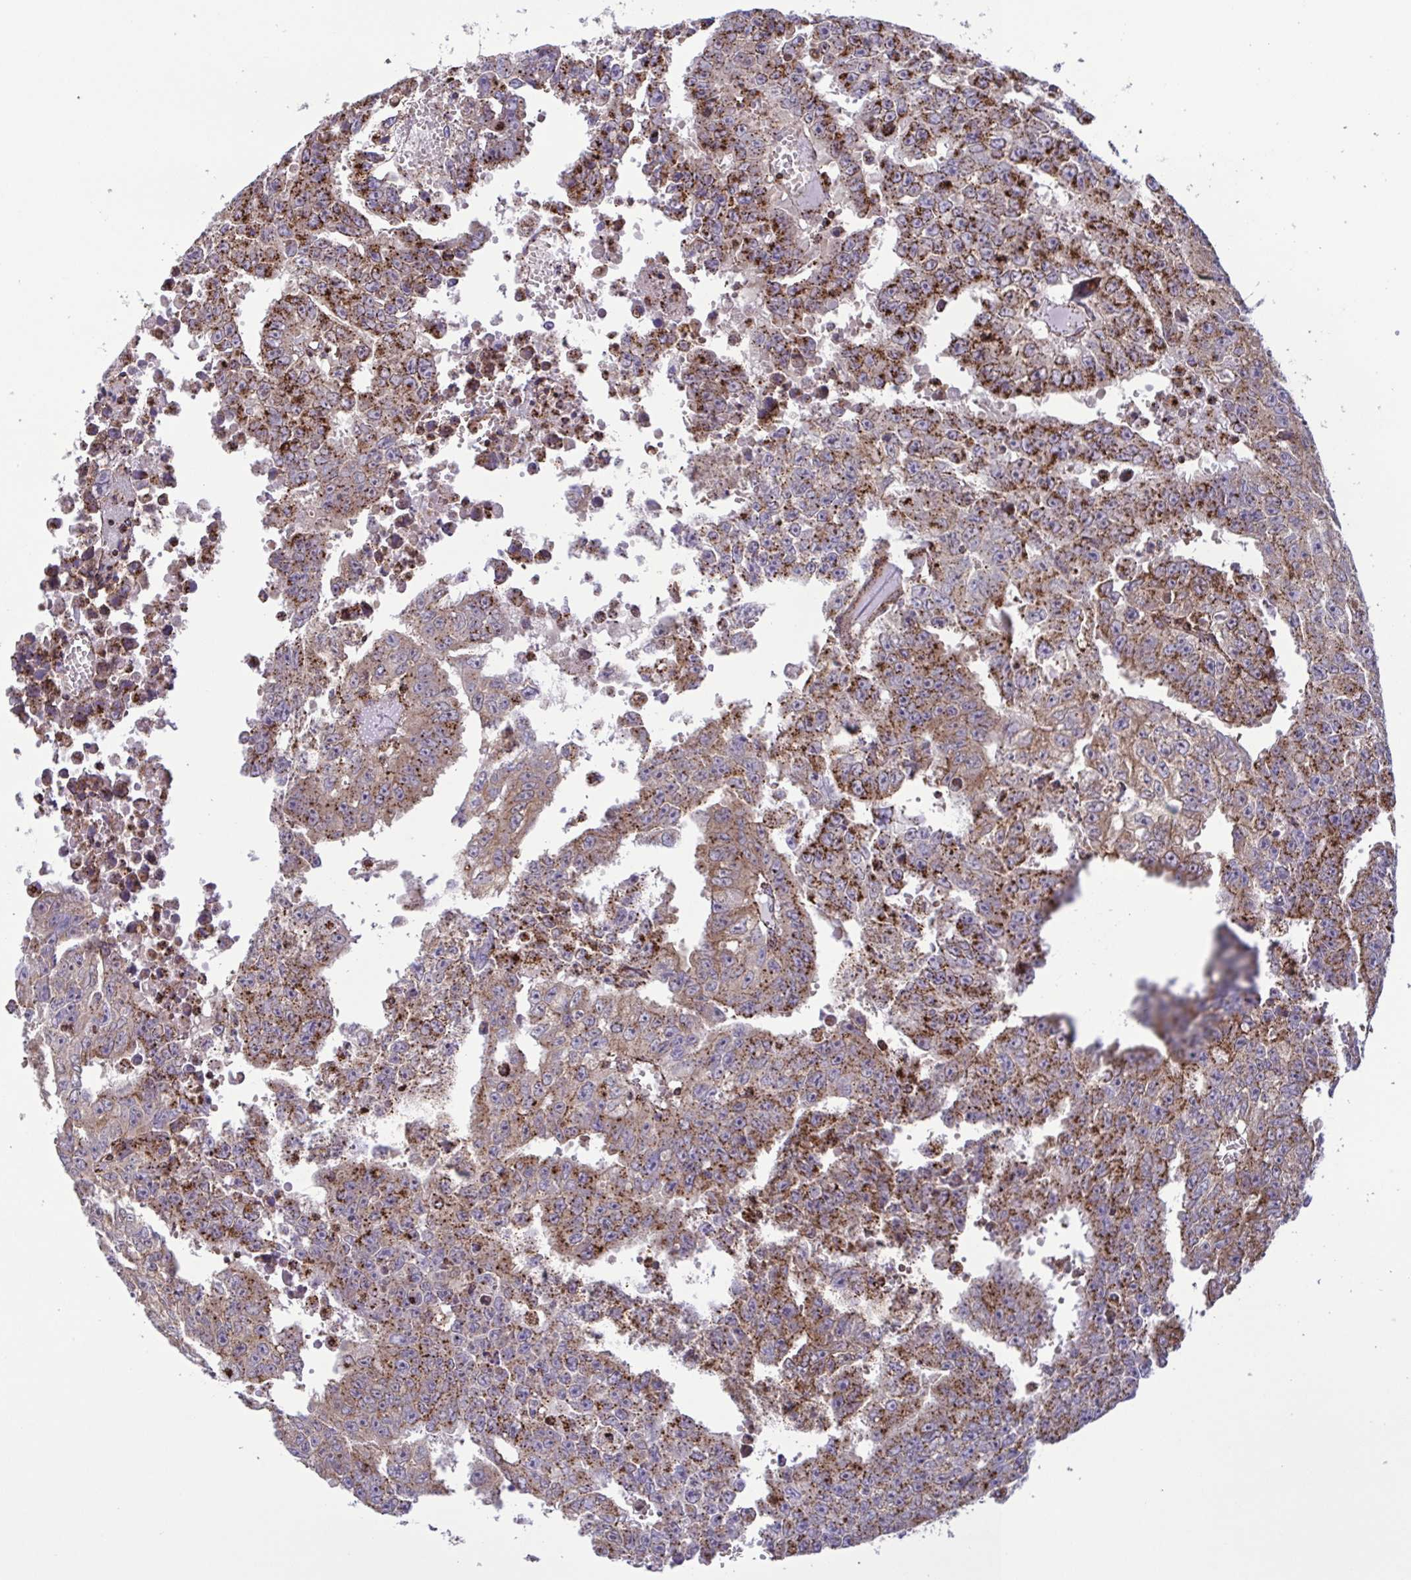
{"staining": {"intensity": "moderate", "quantity": ">75%", "location": "cytoplasmic/membranous"}, "tissue": "testis cancer", "cell_type": "Tumor cells", "image_type": "cancer", "snomed": [{"axis": "morphology", "description": "Carcinoma, Embryonal, NOS"}, {"axis": "morphology", "description": "Teratoma, malignant, NOS"}, {"axis": "topography", "description": "Testis"}], "caption": "This is an image of immunohistochemistry staining of testis cancer (malignant teratoma), which shows moderate positivity in the cytoplasmic/membranous of tumor cells.", "gene": "CHMP1B", "patient": {"sex": "male", "age": 24}}